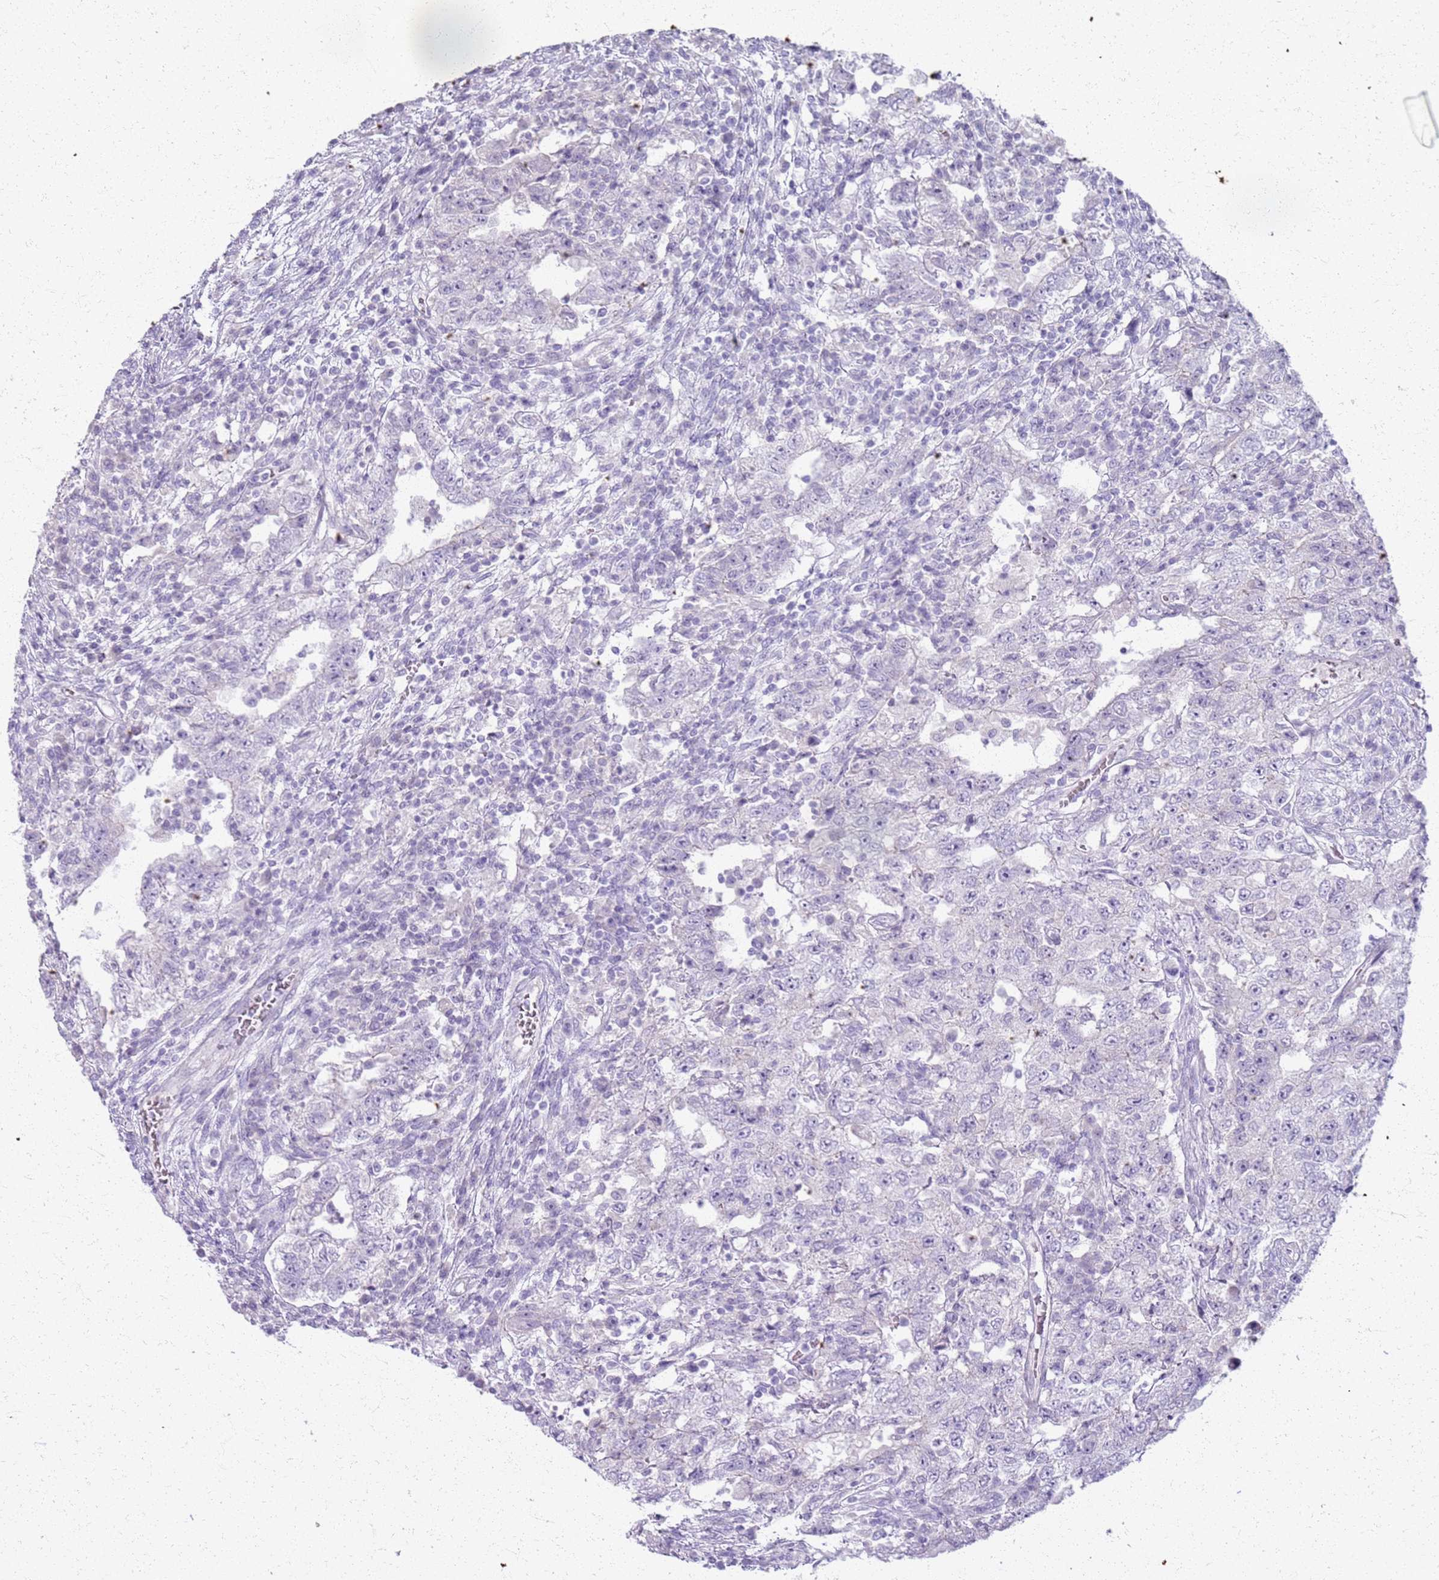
{"staining": {"intensity": "negative", "quantity": "none", "location": "none"}, "tissue": "testis cancer", "cell_type": "Tumor cells", "image_type": "cancer", "snomed": [{"axis": "morphology", "description": "Carcinoma, Embryonal, NOS"}, {"axis": "topography", "description": "Testis"}], "caption": "The photomicrograph shows no significant staining in tumor cells of embryonal carcinoma (testis).", "gene": "CSRP3", "patient": {"sex": "male", "age": 26}}